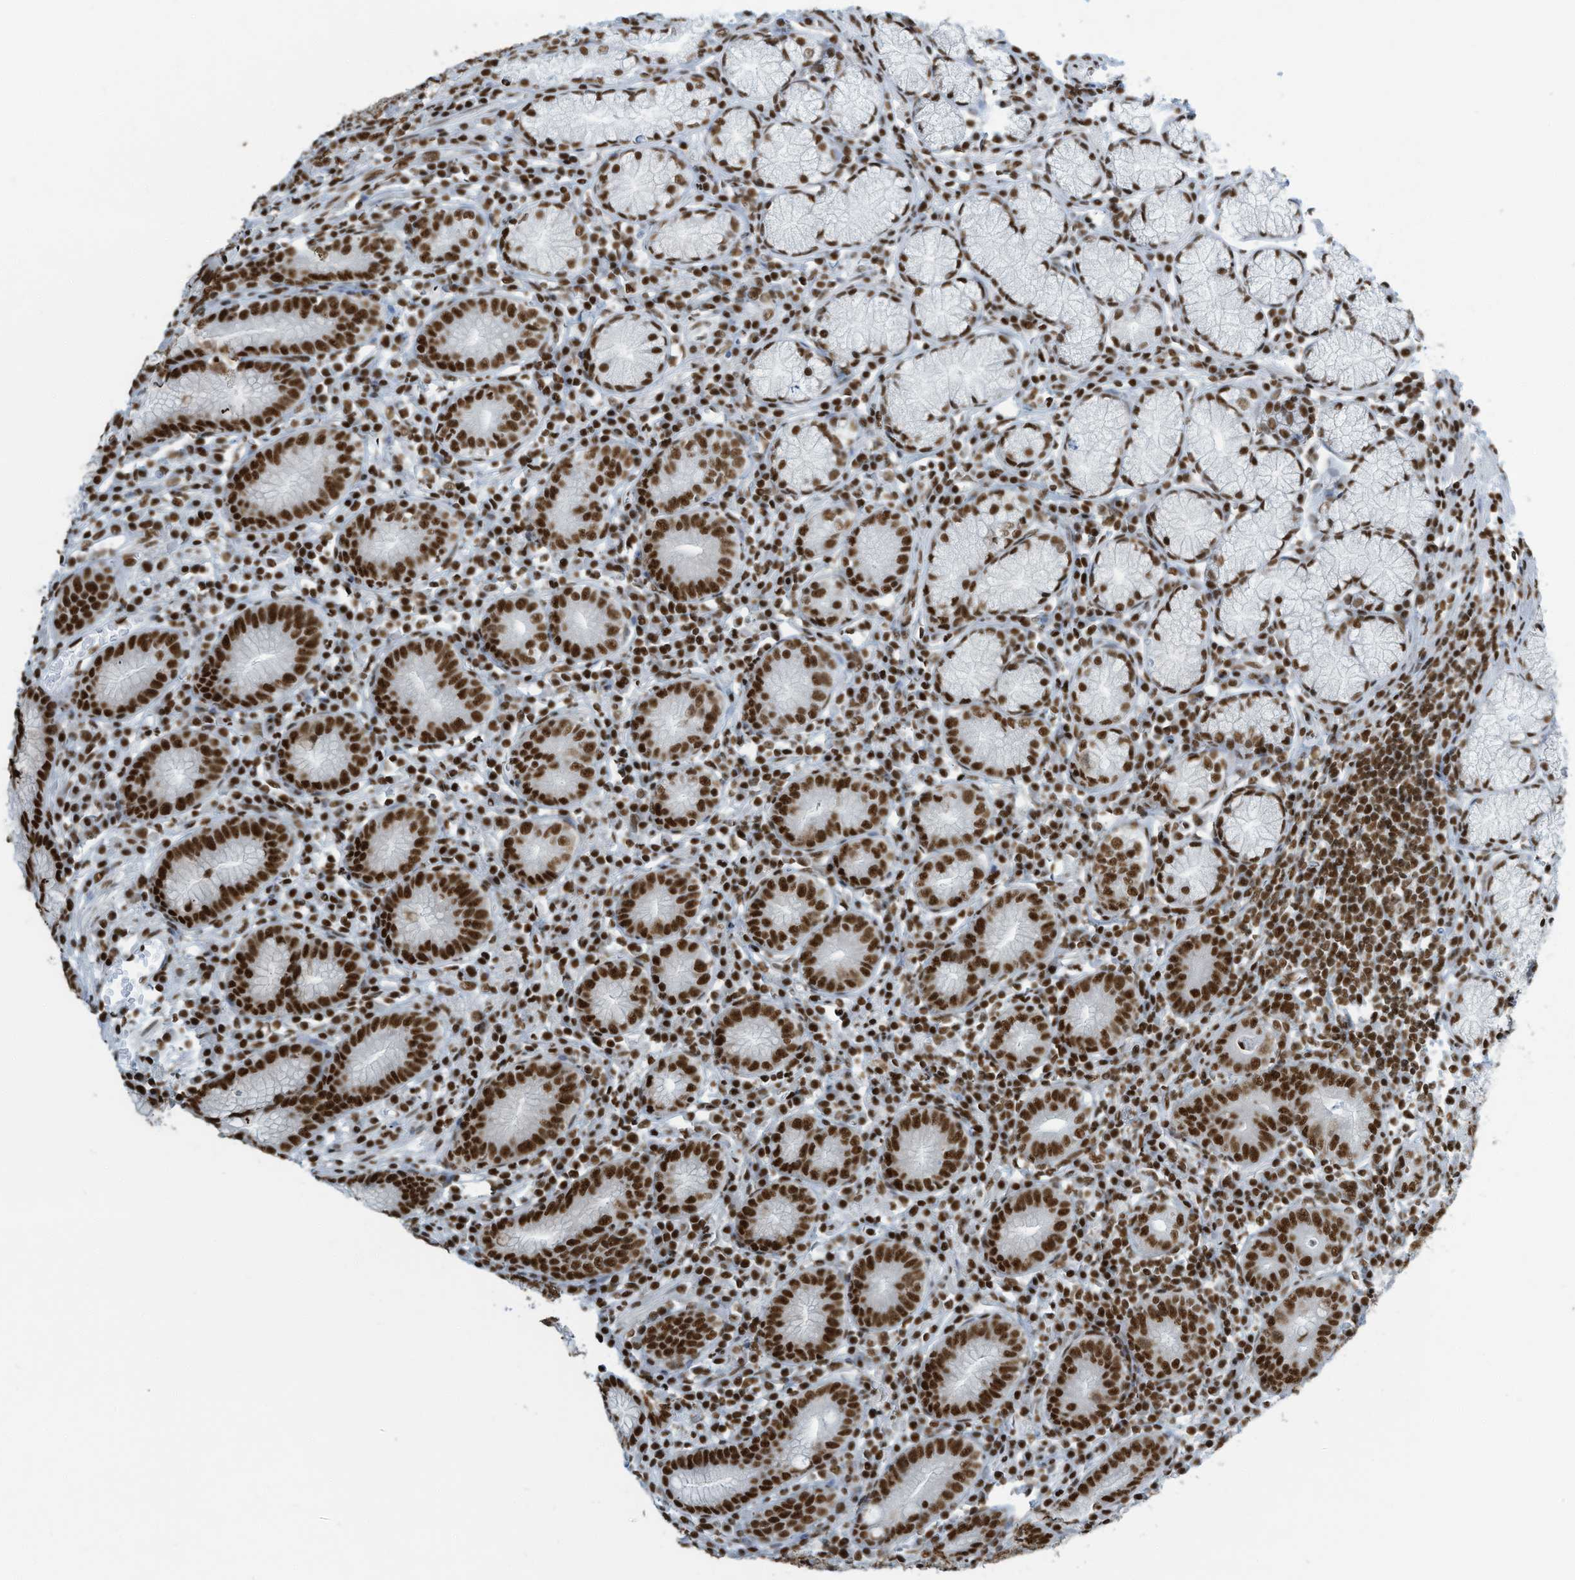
{"staining": {"intensity": "strong", "quantity": ">75%", "location": "nuclear"}, "tissue": "stomach", "cell_type": "Glandular cells", "image_type": "normal", "snomed": [{"axis": "morphology", "description": "Normal tissue, NOS"}, {"axis": "topography", "description": "Stomach"}], "caption": "Stomach stained with immunohistochemistry exhibits strong nuclear staining in approximately >75% of glandular cells. Nuclei are stained in blue.", "gene": "ENSG00000257390", "patient": {"sex": "male", "age": 55}}